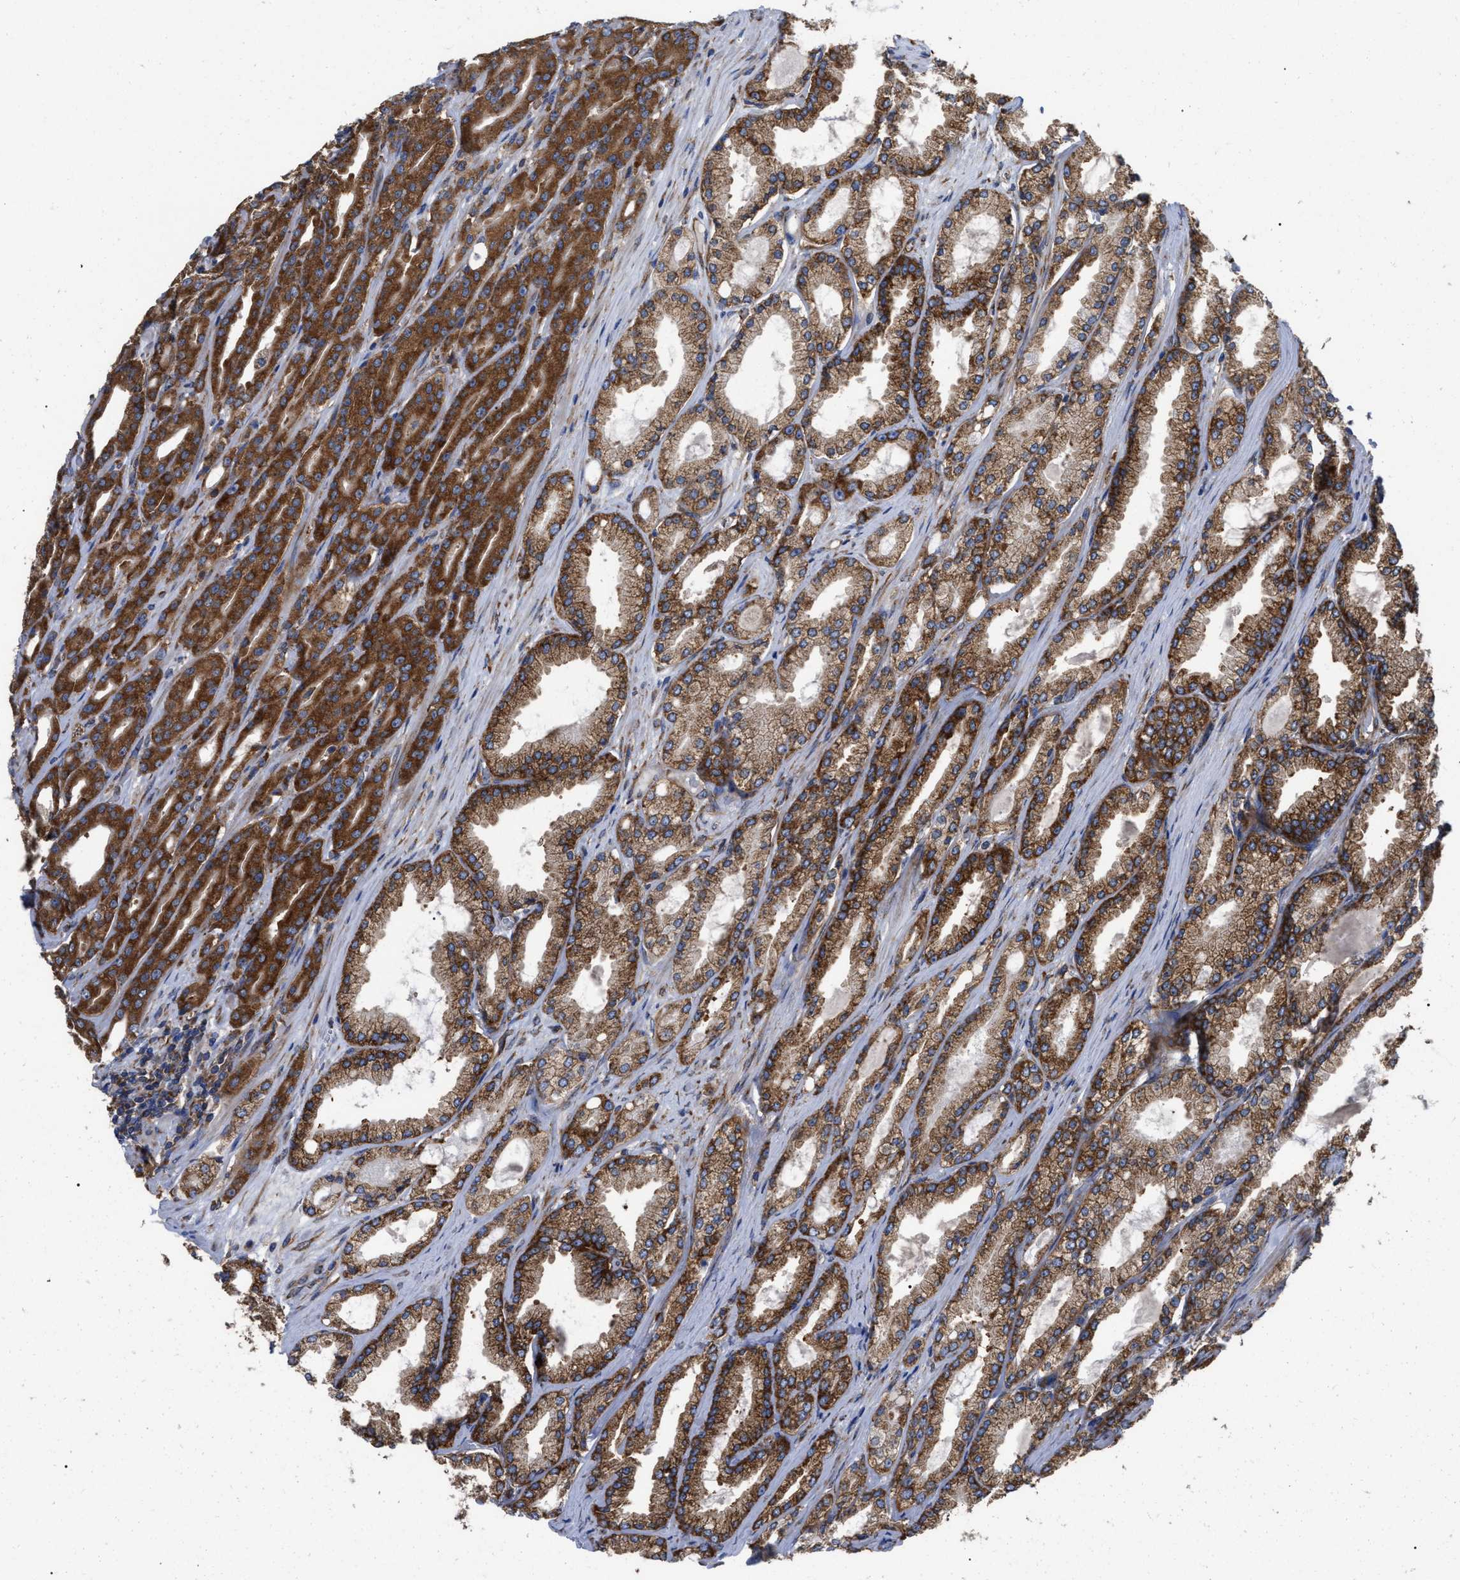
{"staining": {"intensity": "strong", "quantity": ">75%", "location": "cytoplasmic/membranous"}, "tissue": "prostate cancer", "cell_type": "Tumor cells", "image_type": "cancer", "snomed": [{"axis": "morphology", "description": "Adenocarcinoma, High grade"}, {"axis": "topography", "description": "Prostate"}], "caption": "Immunohistochemical staining of human high-grade adenocarcinoma (prostate) demonstrates strong cytoplasmic/membranous protein expression in approximately >75% of tumor cells. (DAB = brown stain, brightfield microscopy at high magnification).", "gene": "FAM120A", "patient": {"sex": "male", "age": 71}}